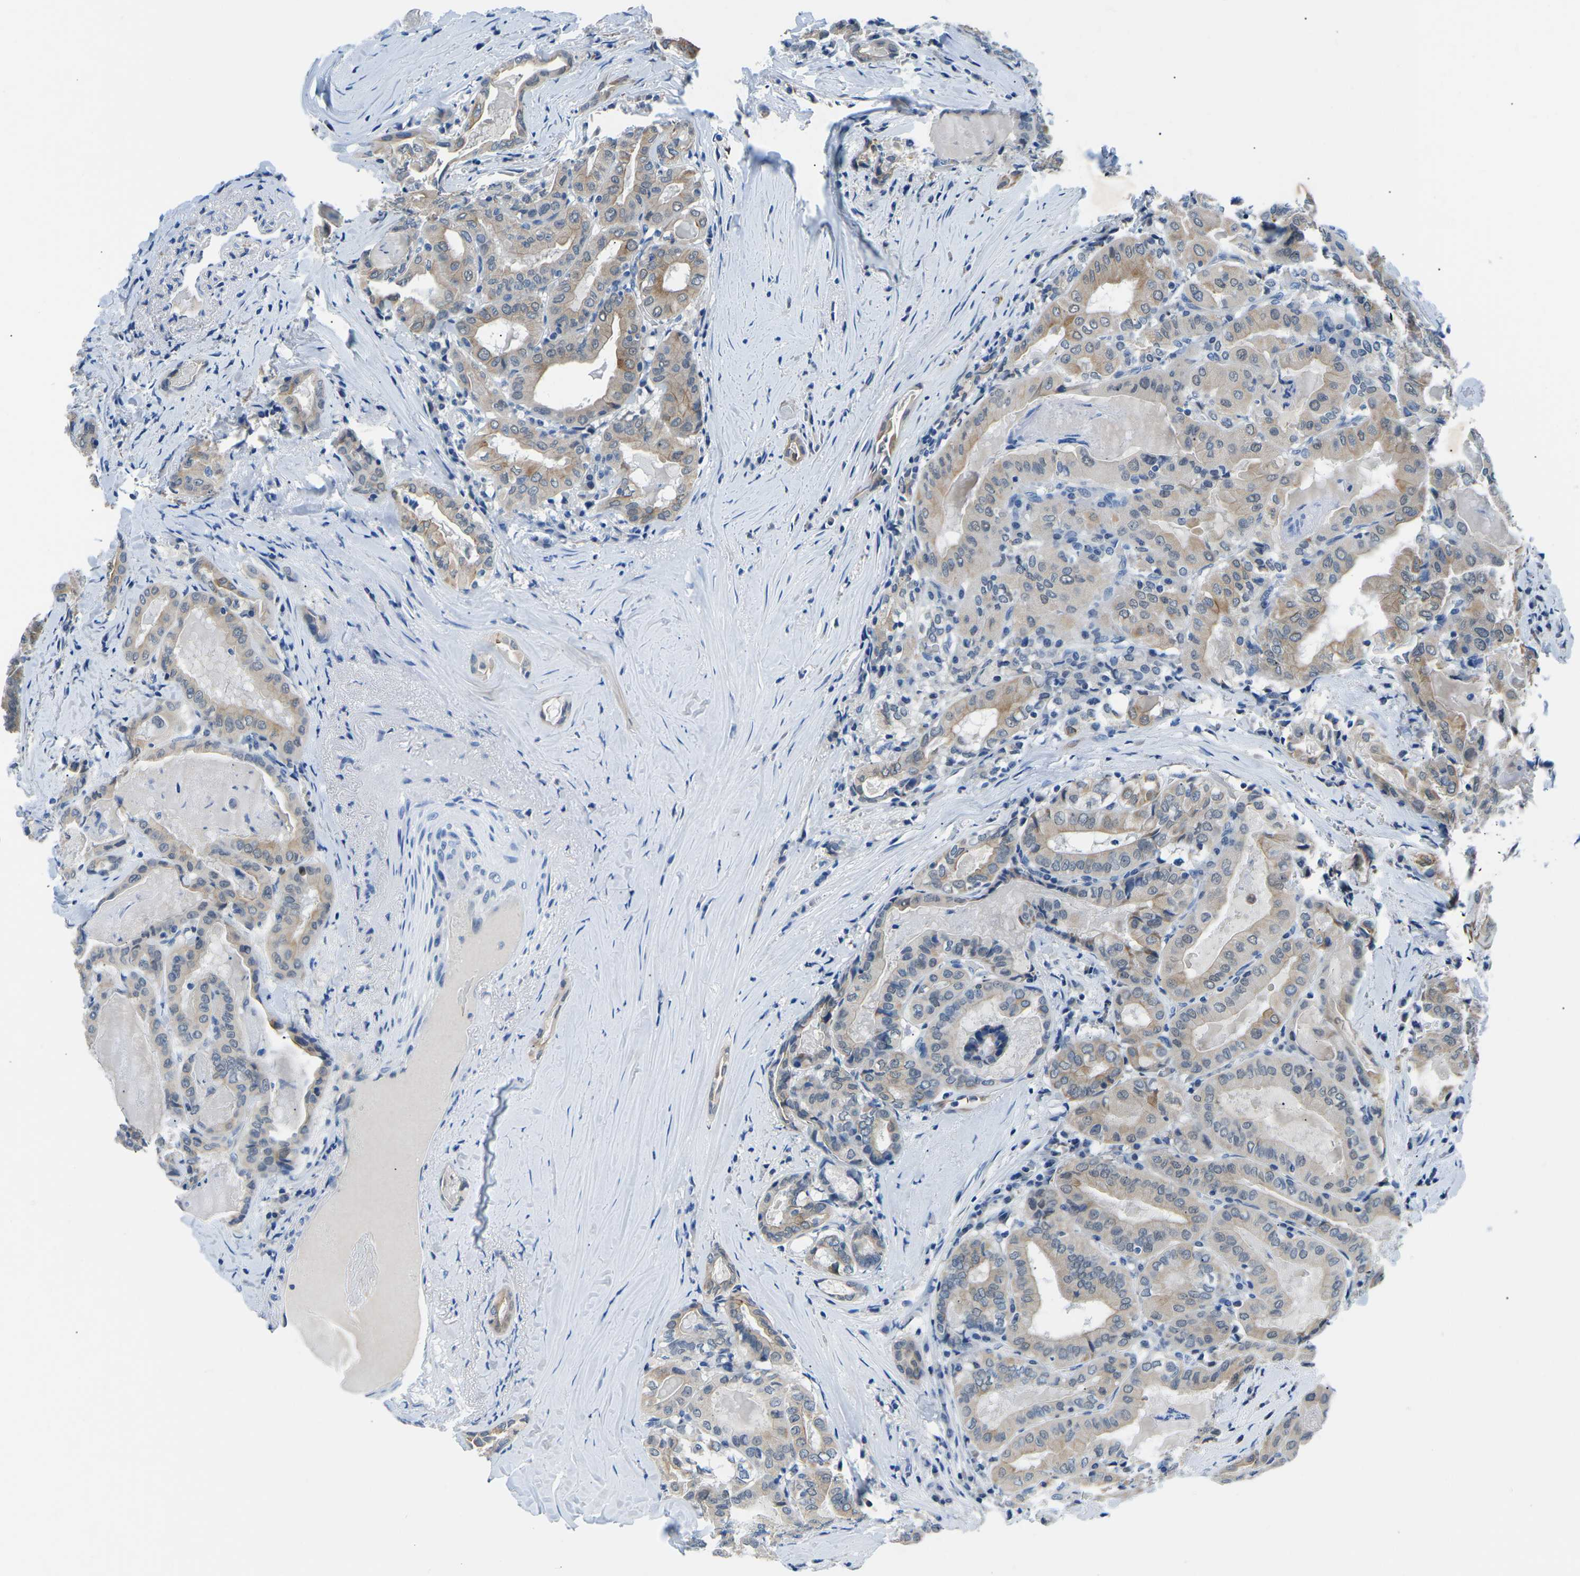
{"staining": {"intensity": "weak", "quantity": "25%-75%", "location": "cytoplasmic/membranous"}, "tissue": "thyroid cancer", "cell_type": "Tumor cells", "image_type": "cancer", "snomed": [{"axis": "morphology", "description": "Papillary adenocarcinoma, NOS"}, {"axis": "topography", "description": "Thyroid gland"}], "caption": "Protein staining displays weak cytoplasmic/membranous positivity in approximately 25%-75% of tumor cells in papillary adenocarcinoma (thyroid). Nuclei are stained in blue.", "gene": "TM6SF1", "patient": {"sex": "female", "age": 42}}